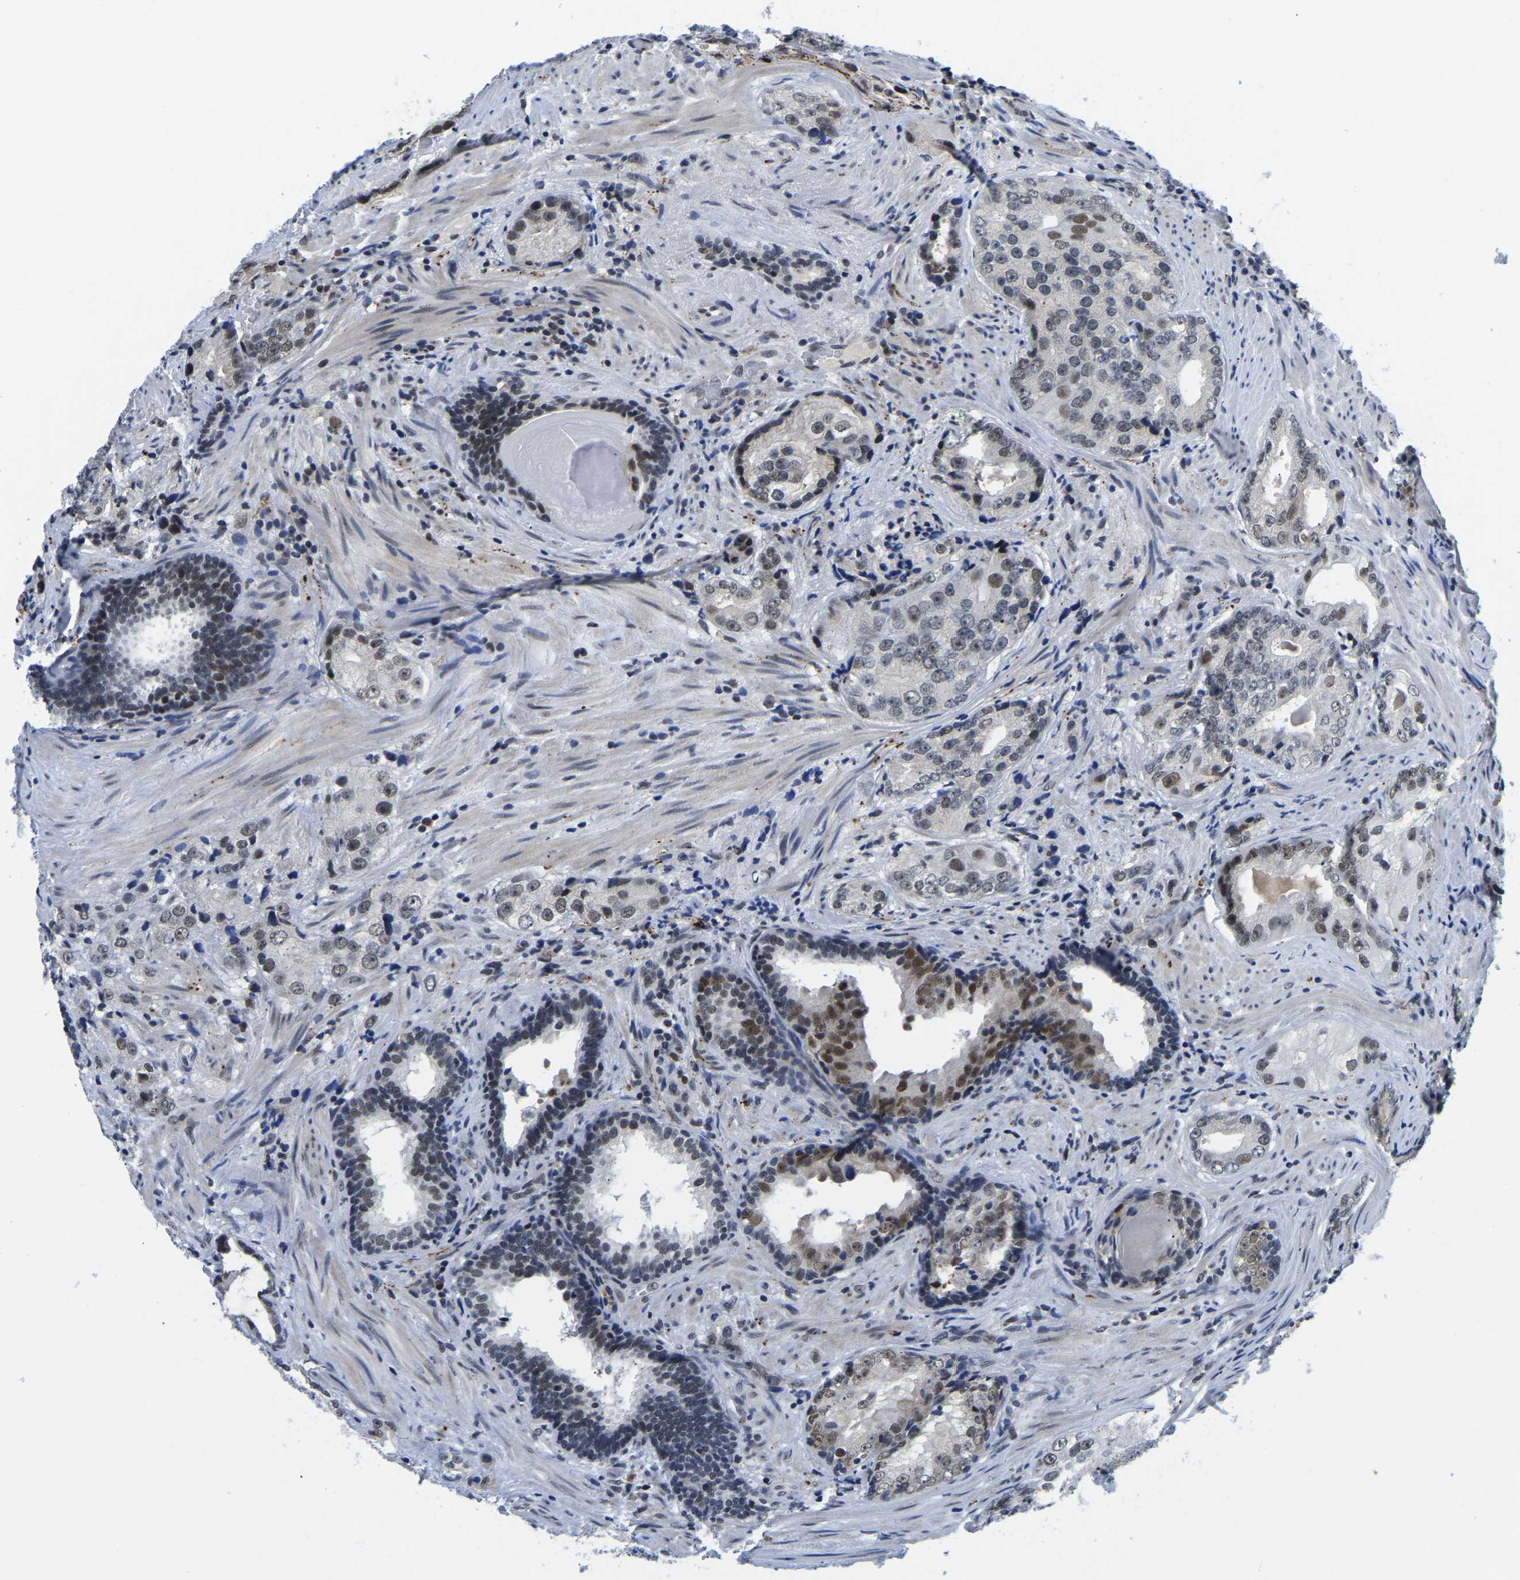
{"staining": {"intensity": "weak", "quantity": "25%-75%", "location": "nuclear"}, "tissue": "prostate cancer", "cell_type": "Tumor cells", "image_type": "cancer", "snomed": [{"axis": "morphology", "description": "Adenocarcinoma, High grade"}, {"axis": "topography", "description": "Prostate"}], "caption": "High-magnification brightfield microscopy of prostate cancer (adenocarcinoma (high-grade)) stained with DAB (3,3'-diaminobenzidine) (brown) and counterstained with hematoxylin (blue). tumor cells exhibit weak nuclear staining is seen in about25%-75% of cells.", "gene": "POLDIP3", "patient": {"sex": "male", "age": 66}}